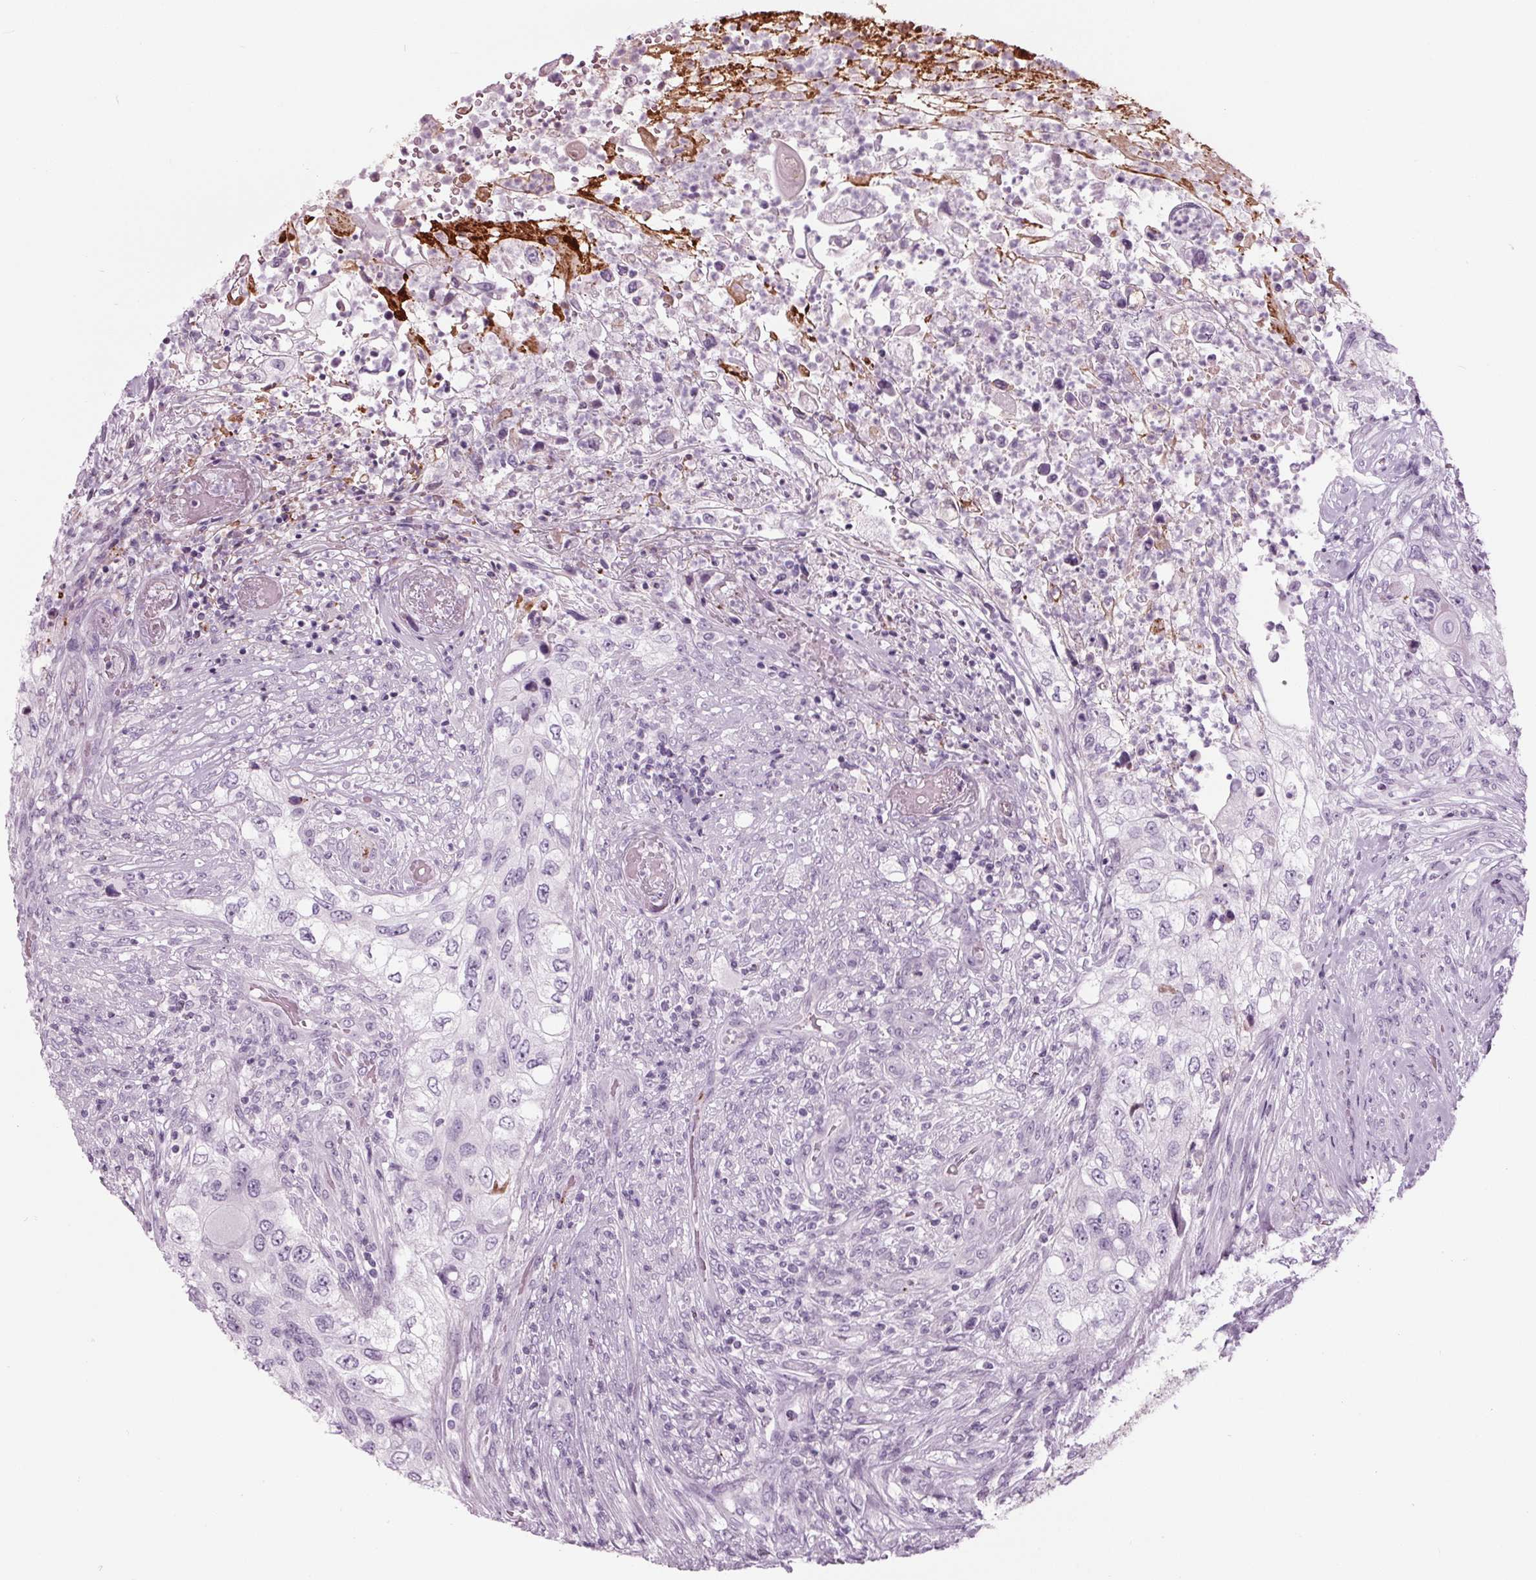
{"staining": {"intensity": "negative", "quantity": "none", "location": "none"}, "tissue": "urothelial cancer", "cell_type": "Tumor cells", "image_type": "cancer", "snomed": [{"axis": "morphology", "description": "Urothelial carcinoma, High grade"}, {"axis": "topography", "description": "Urinary bladder"}], "caption": "DAB immunohistochemical staining of human urothelial cancer exhibits no significant staining in tumor cells.", "gene": "CYP3A43", "patient": {"sex": "female", "age": 60}}